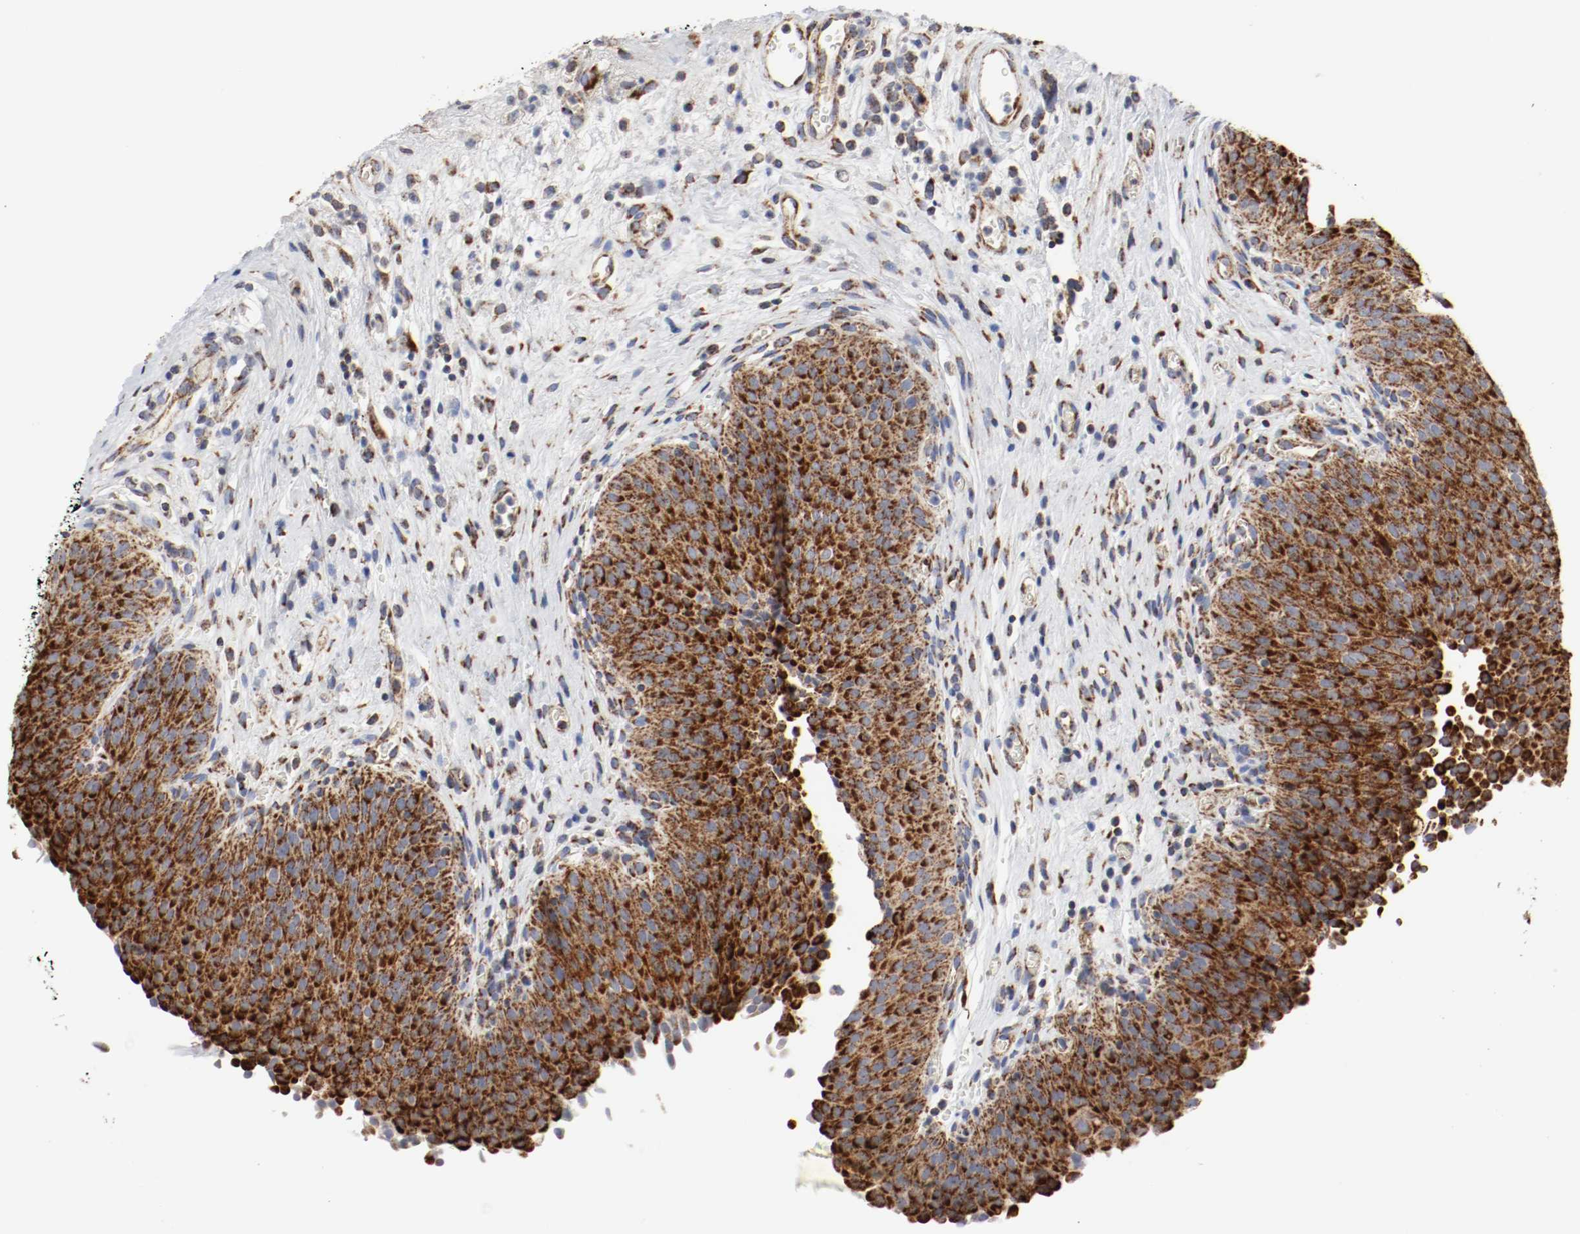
{"staining": {"intensity": "strong", "quantity": ">75%", "location": "cytoplasmic/membranous"}, "tissue": "urinary bladder", "cell_type": "Urothelial cells", "image_type": "normal", "snomed": [{"axis": "morphology", "description": "Normal tissue, NOS"}, {"axis": "morphology", "description": "Dysplasia, NOS"}, {"axis": "topography", "description": "Urinary bladder"}], "caption": "Immunohistochemistry (IHC) photomicrograph of unremarkable urinary bladder: urinary bladder stained using IHC exhibits high levels of strong protein expression localized specifically in the cytoplasmic/membranous of urothelial cells, appearing as a cytoplasmic/membranous brown color.", "gene": "AFG3L2", "patient": {"sex": "male", "age": 35}}